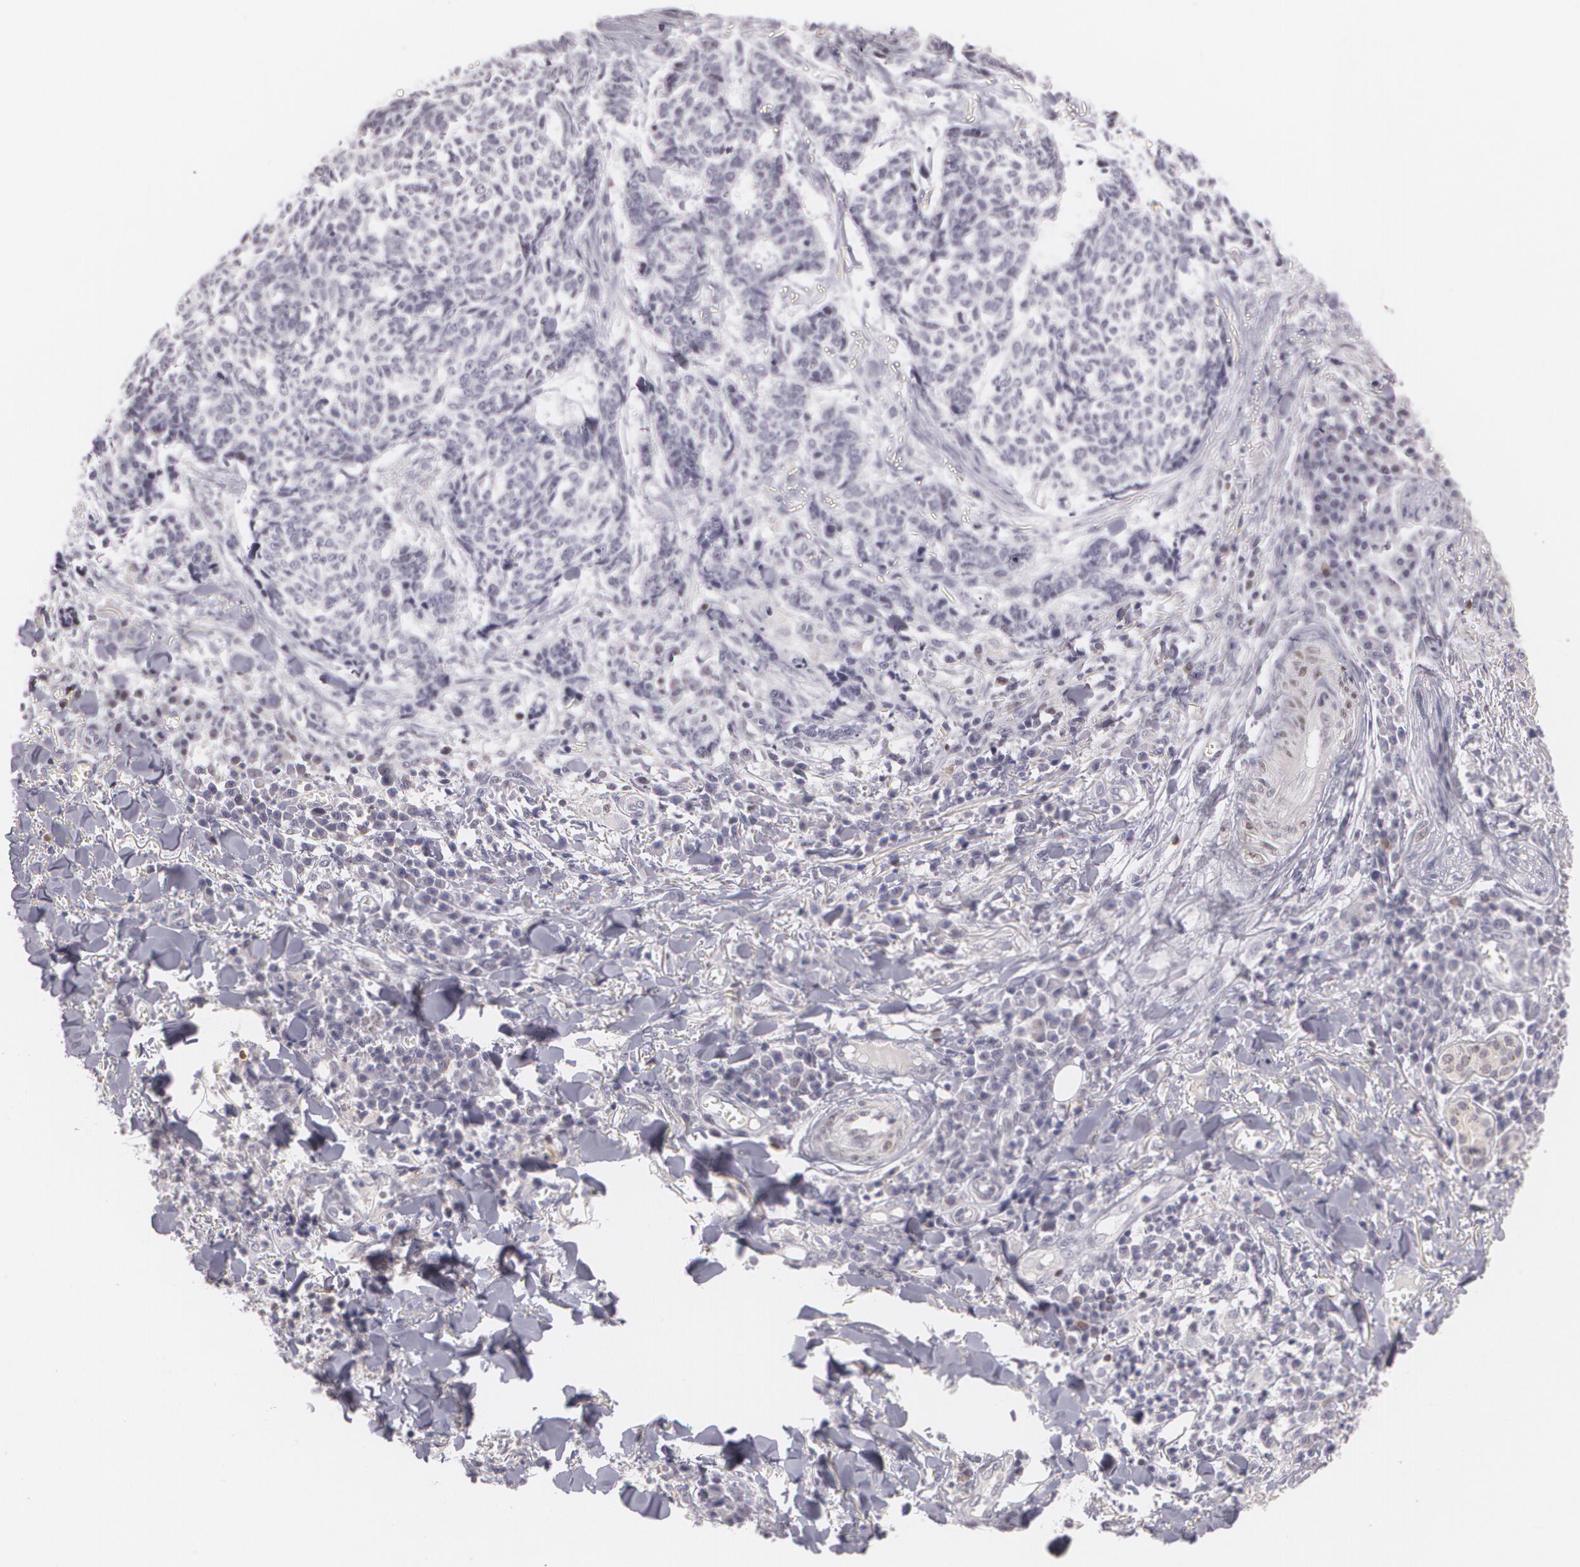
{"staining": {"intensity": "negative", "quantity": "none", "location": "none"}, "tissue": "skin cancer", "cell_type": "Tumor cells", "image_type": "cancer", "snomed": [{"axis": "morphology", "description": "Basal cell carcinoma"}, {"axis": "topography", "description": "Skin"}], "caption": "High power microscopy photomicrograph of an IHC image of skin basal cell carcinoma, revealing no significant expression in tumor cells.", "gene": "ZBTB16", "patient": {"sex": "female", "age": 89}}